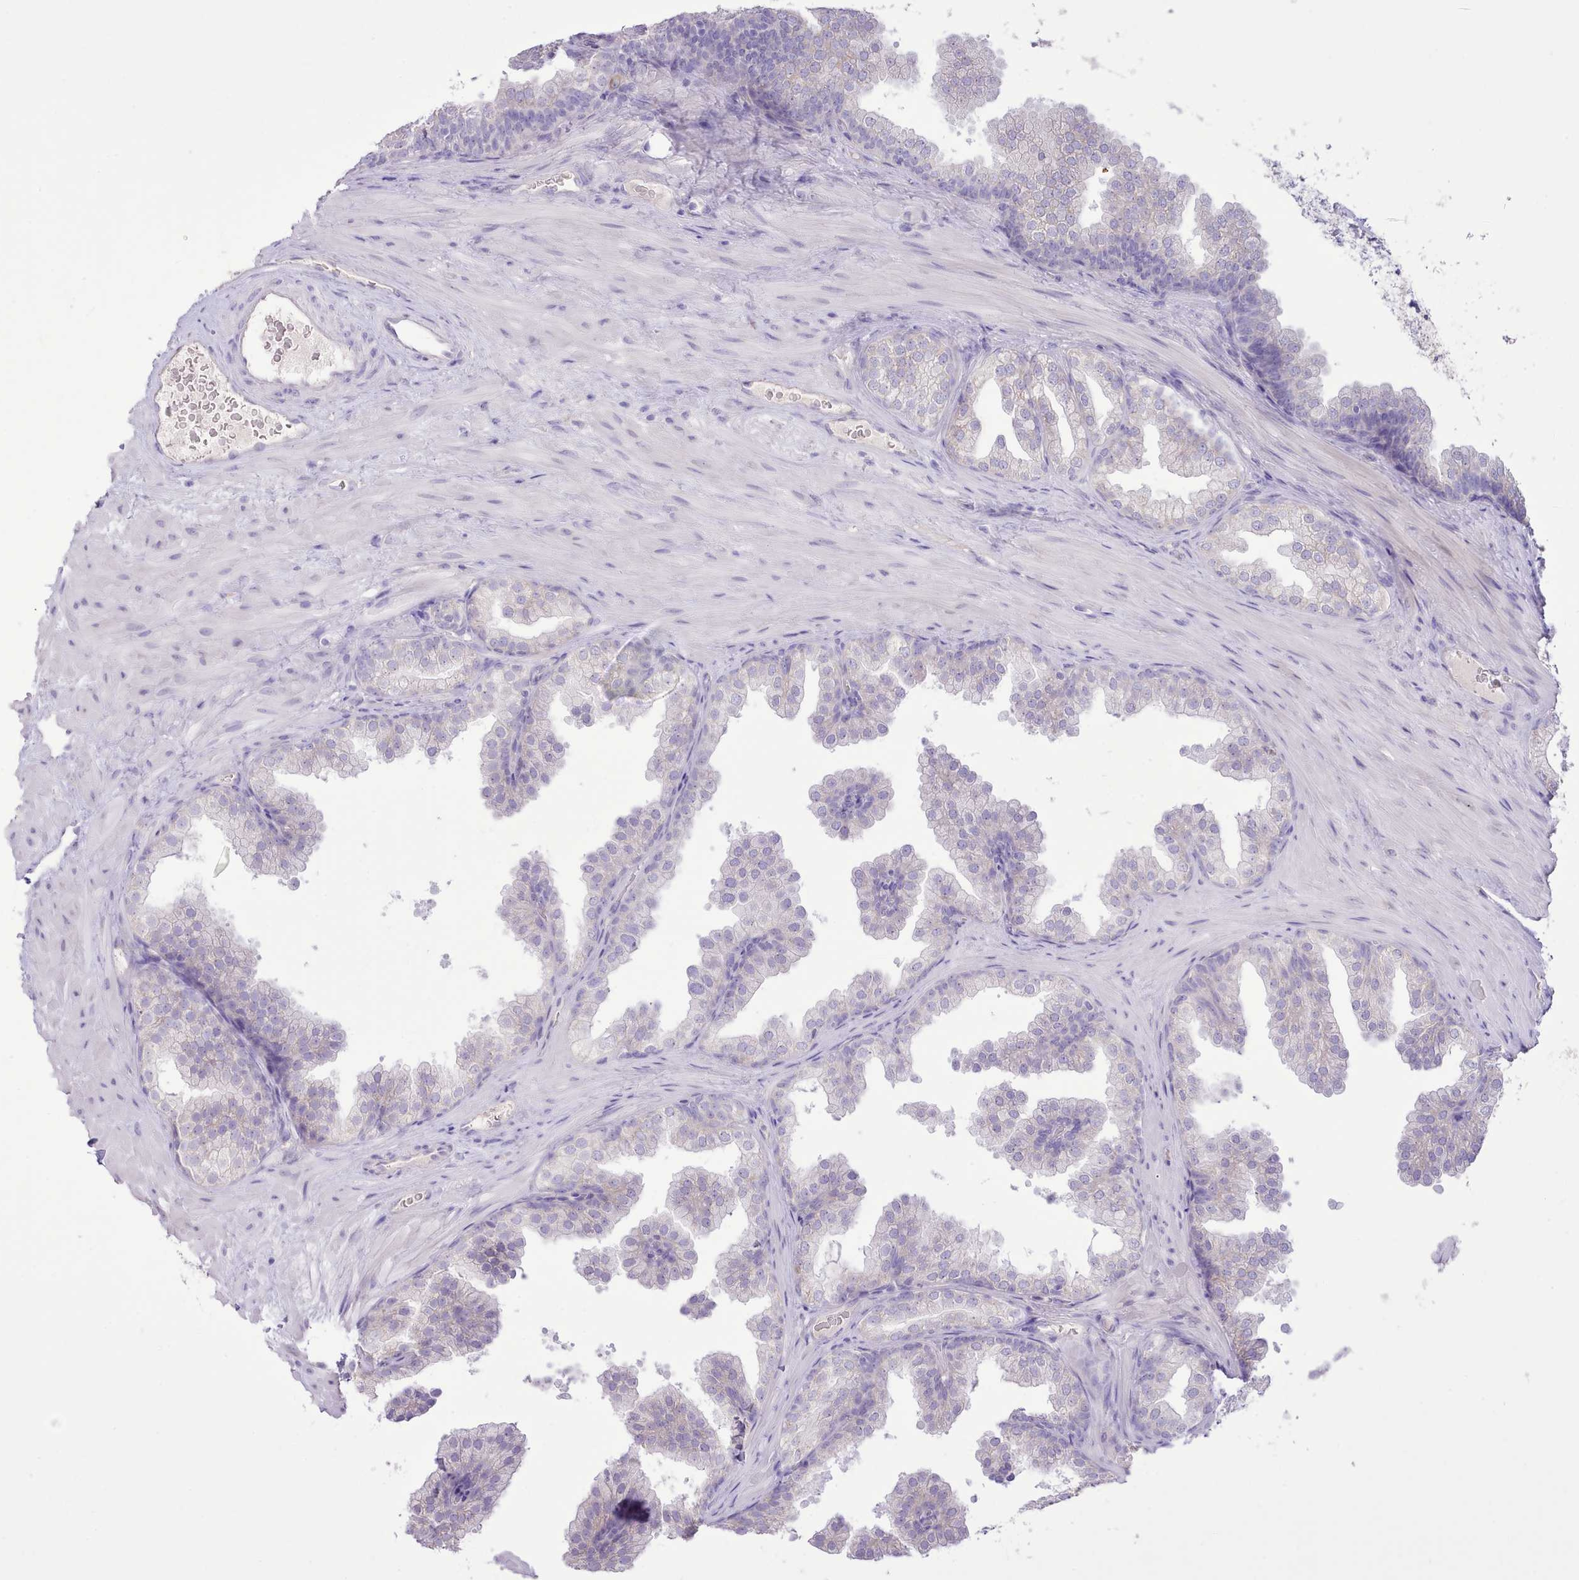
{"staining": {"intensity": "negative", "quantity": "none", "location": "none"}, "tissue": "prostate", "cell_type": "Glandular cells", "image_type": "normal", "snomed": [{"axis": "morphology", "description": "Normal tissue, NOS"}, {"axis": "topography", "description": "Prostate"}], "caption": "An immunohistochemistry photomicrograph of unremarkable prostate is shown. There is no staining in glandular cells of prostate.", "gene": "CCL1", "patient": {"sex": "male", "age": 37}}